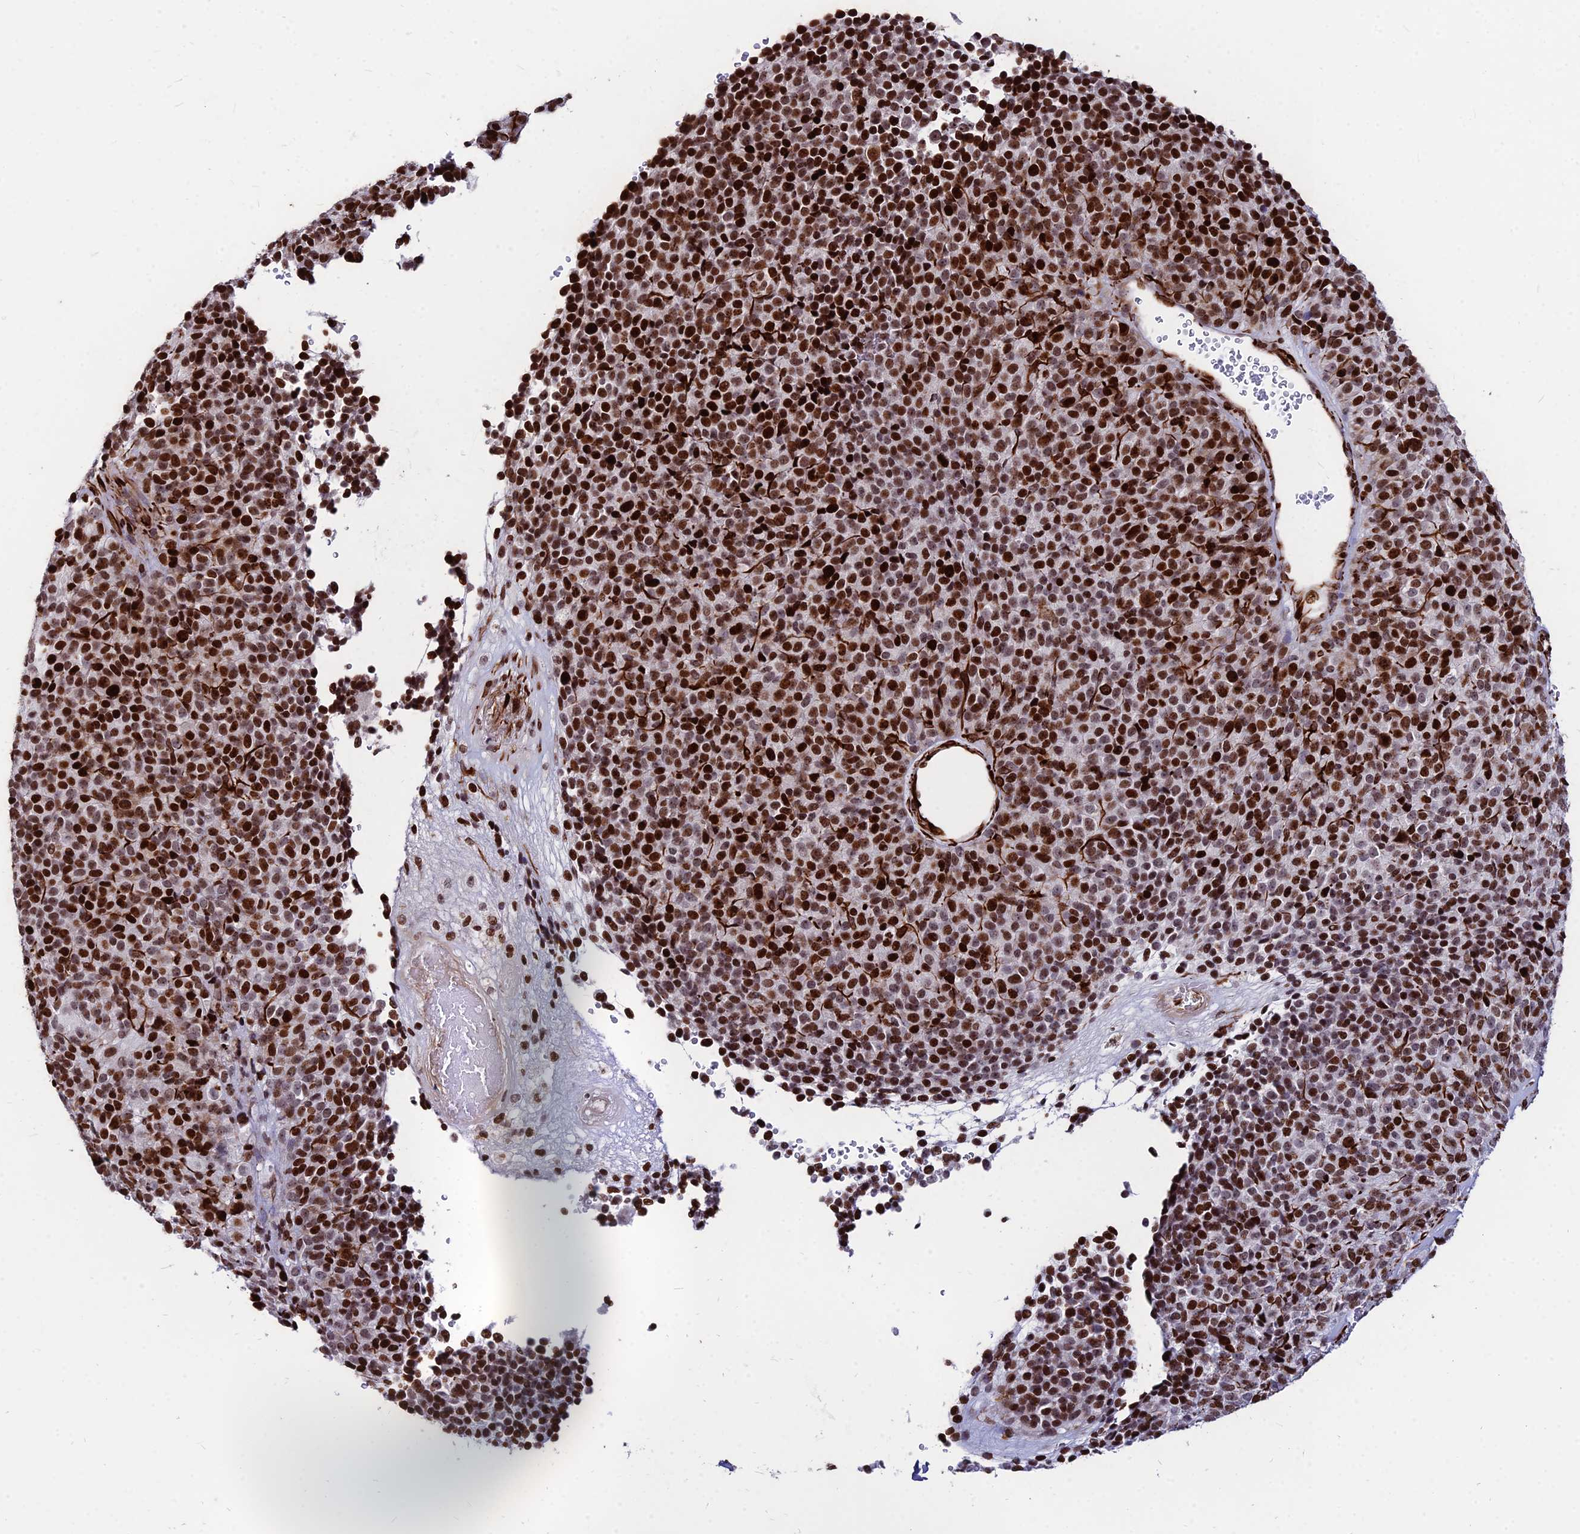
{"staining": {"intensity": "strong", "quantity": ">75%", "location": "nuclear"}, "tissue": "melanoma", "cell_type": "Tumor cells", "image_type": "cancer", "snomed": [{"axis": "morphology", "description": "Malignant melanoma, Metastatic site"}, {"axis": "topography", "description": "Brain"}], "caption": "A brown stain shows strong nuclear positivity of a protein in melanoma tumor cells.", "gene": "NYAP2", "patient": {"sex": "female", "age": 56}}